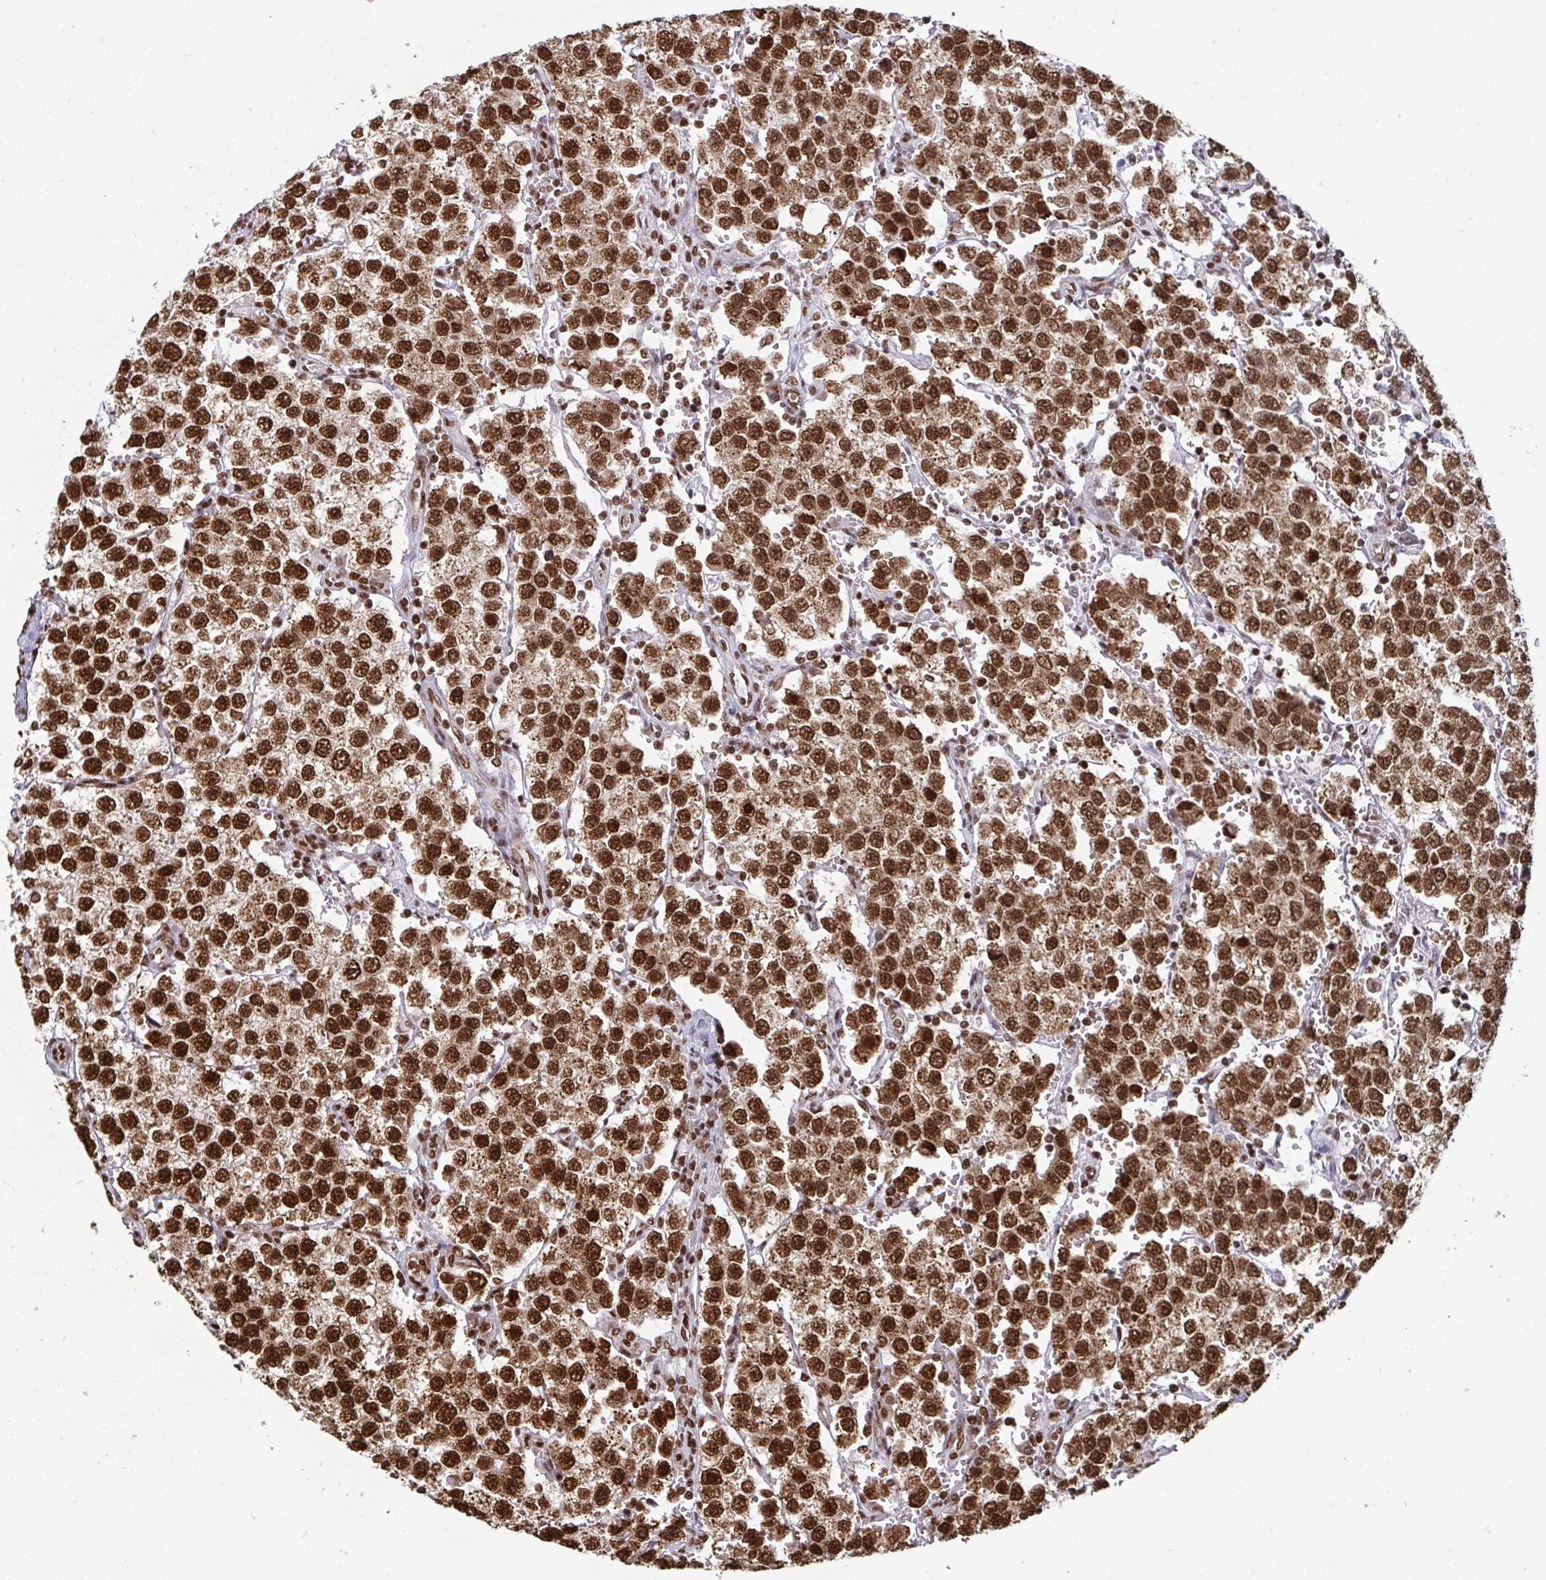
{"staining": {"intensity": "strong", "quantity": ">75%", "location": "nuclear"}, "tissue": "testis cancer", "cell_type": "Tumor cells", "image_type": "cancer", "snomed": [{"axis": "morphology", "description": "Seminoma, NOS"}, {"axis": "topography", "description": "Testis"}], "caption": "Immunohistochemical staining of seminoma (testis) shows high levels of strong nuclear protein expression in approximately >75% of tumor cells.", "gene": "GAR1", "patient": {"sex": "male", "age": 37}}